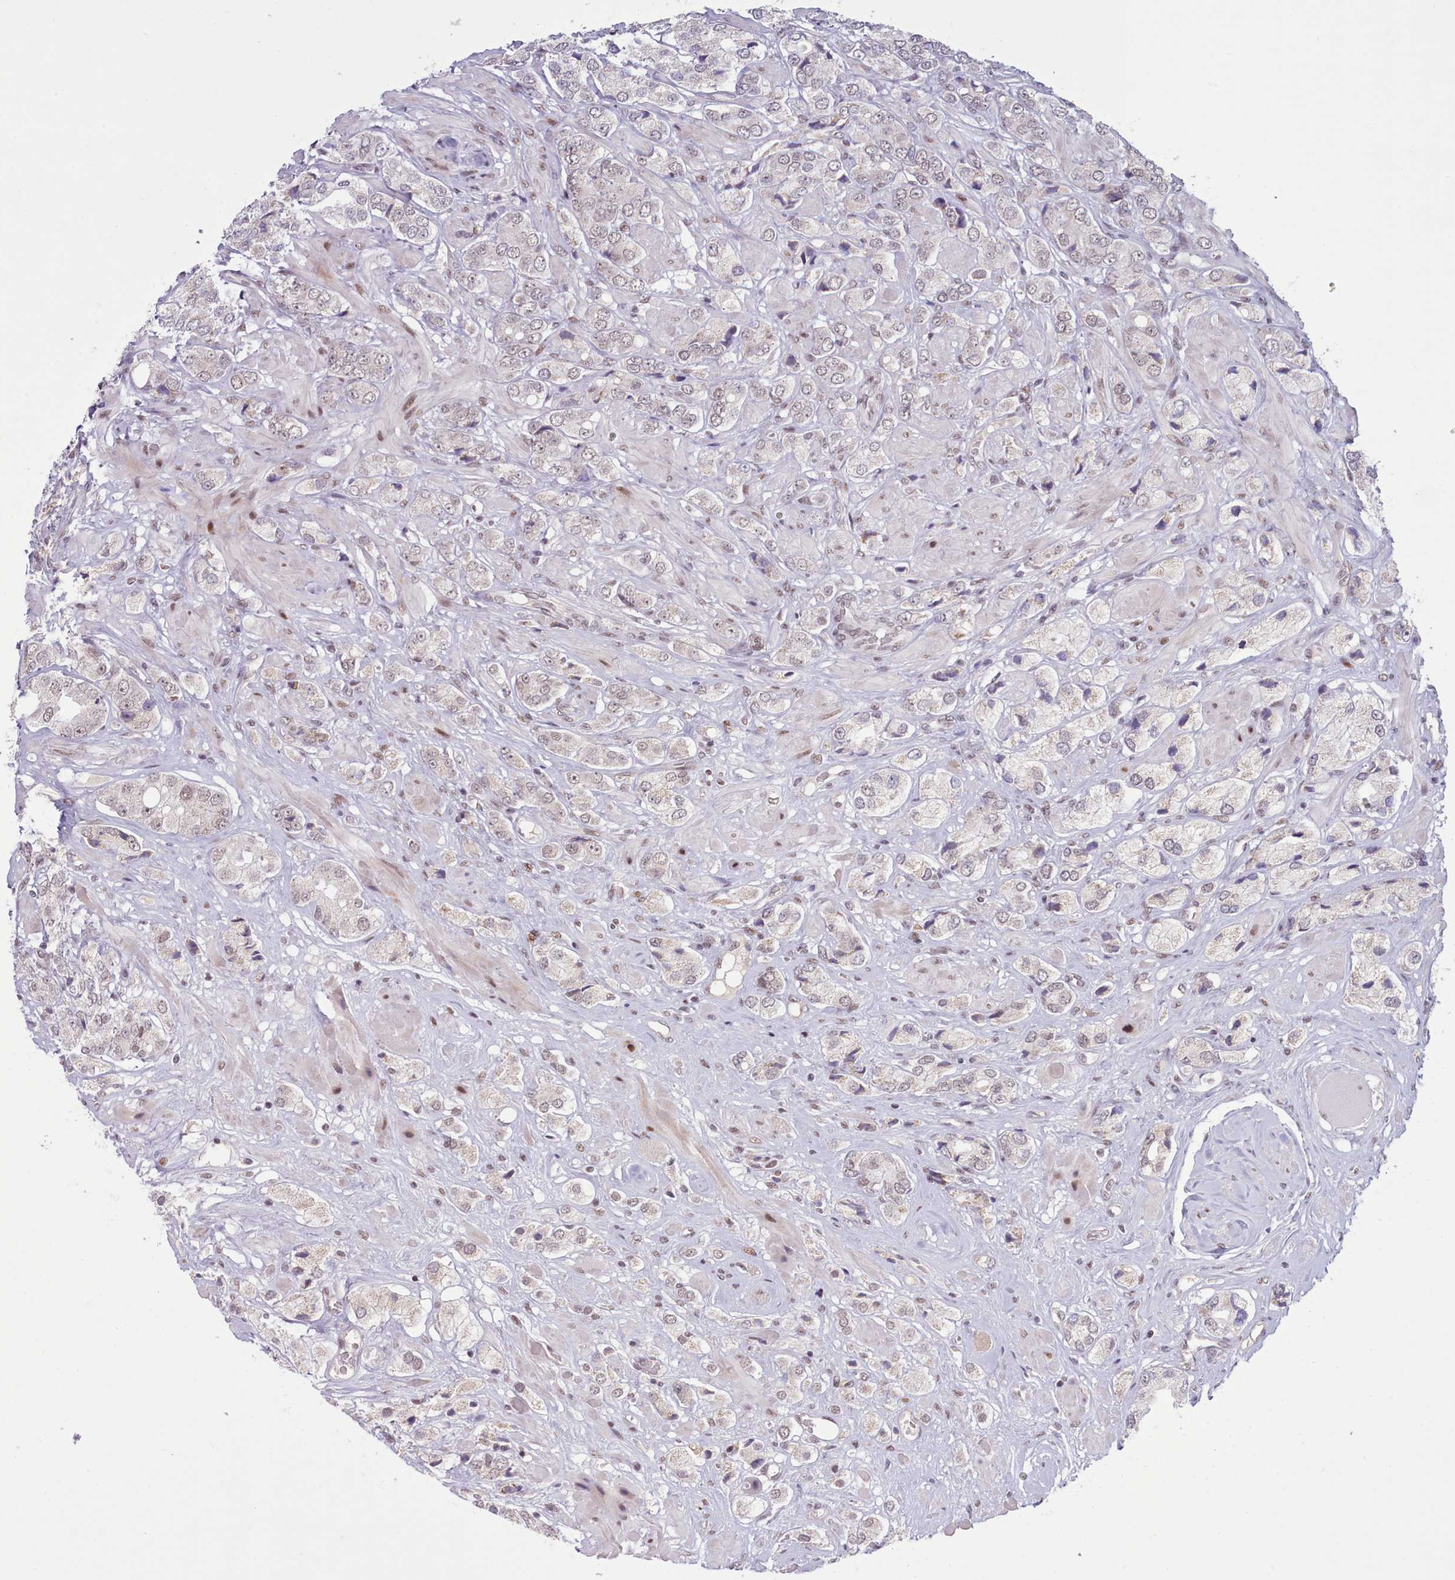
{"staining": {"intensity": "weak", "quantity": "<25%", "location": "nuclear"}, "tissue": "prostate cancer", "cell_type": "Tumor cells", "image_type": "cancer", "snomed": [{"axis": "morphology", "description": "Adenocarcinoma, High grade"}, {"axis": "topography", "description": "Prostate and seminal vesicle, NOS"}], "caption": "This is an IHC micrograph of high-grade adenocarcinoma (prostate). There is no staining in tumor cells.", "gene": "RFX1", "patient": {"sex": "male", "age": 64}}